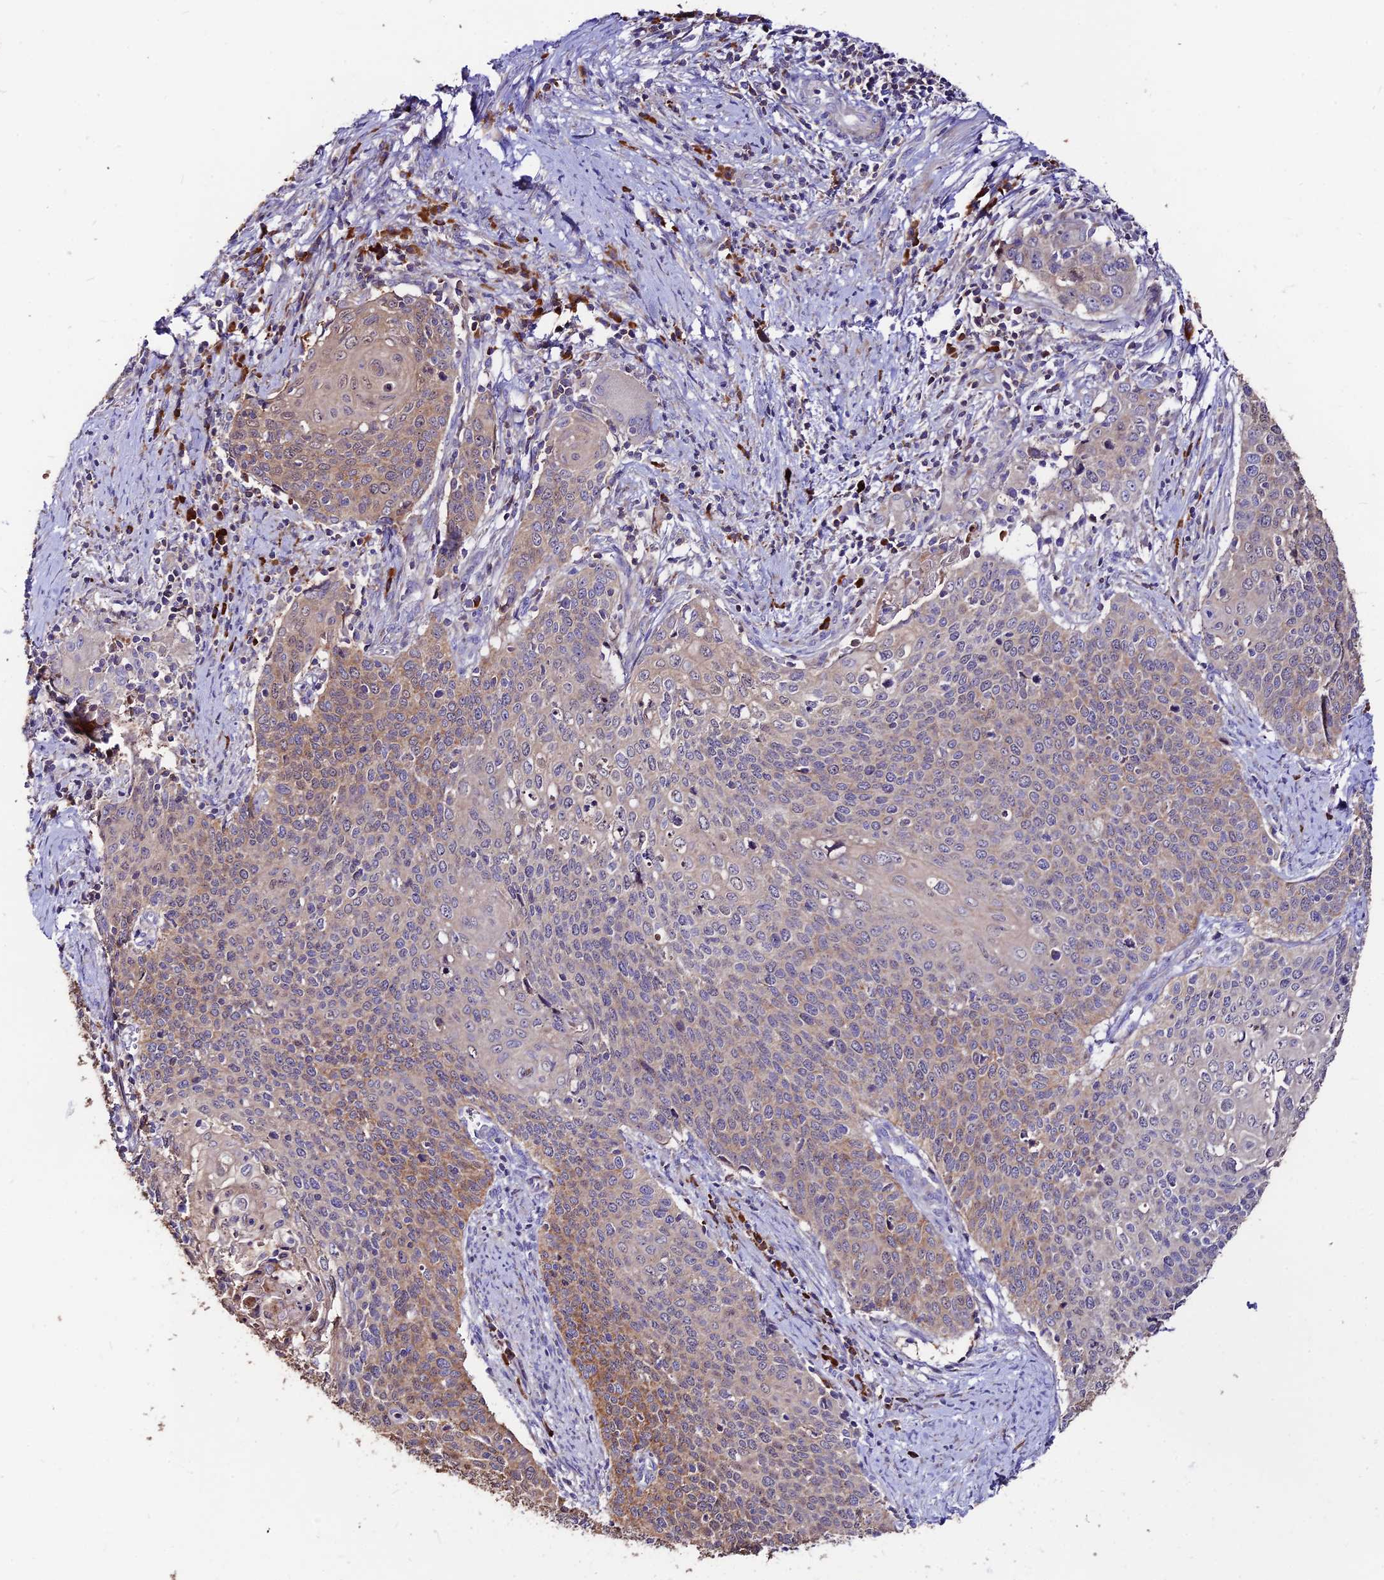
{"staining": {"intensity": "moderate", "quantity": "<25%", "location": "cytoplasmic/membranous"}, "tissue": "cervical cancer", "cell_type": "Tumor cells", "image_type": "cancer", "snomed": [{"axis": "morphology", "description": "Squamous cell carcinoma, NOS"}, {"axis": "topography", "description": "Cervix"}], "caption": "Cervical cancer stained with DAB (3,3'-diaminobenzidine) IHC shows low levels of moderate cytoplasmic/membranous positivity in about <25% of tumor cells.", "gene": "DENND2D", "patient": {"sex": "female", "age": 39}}